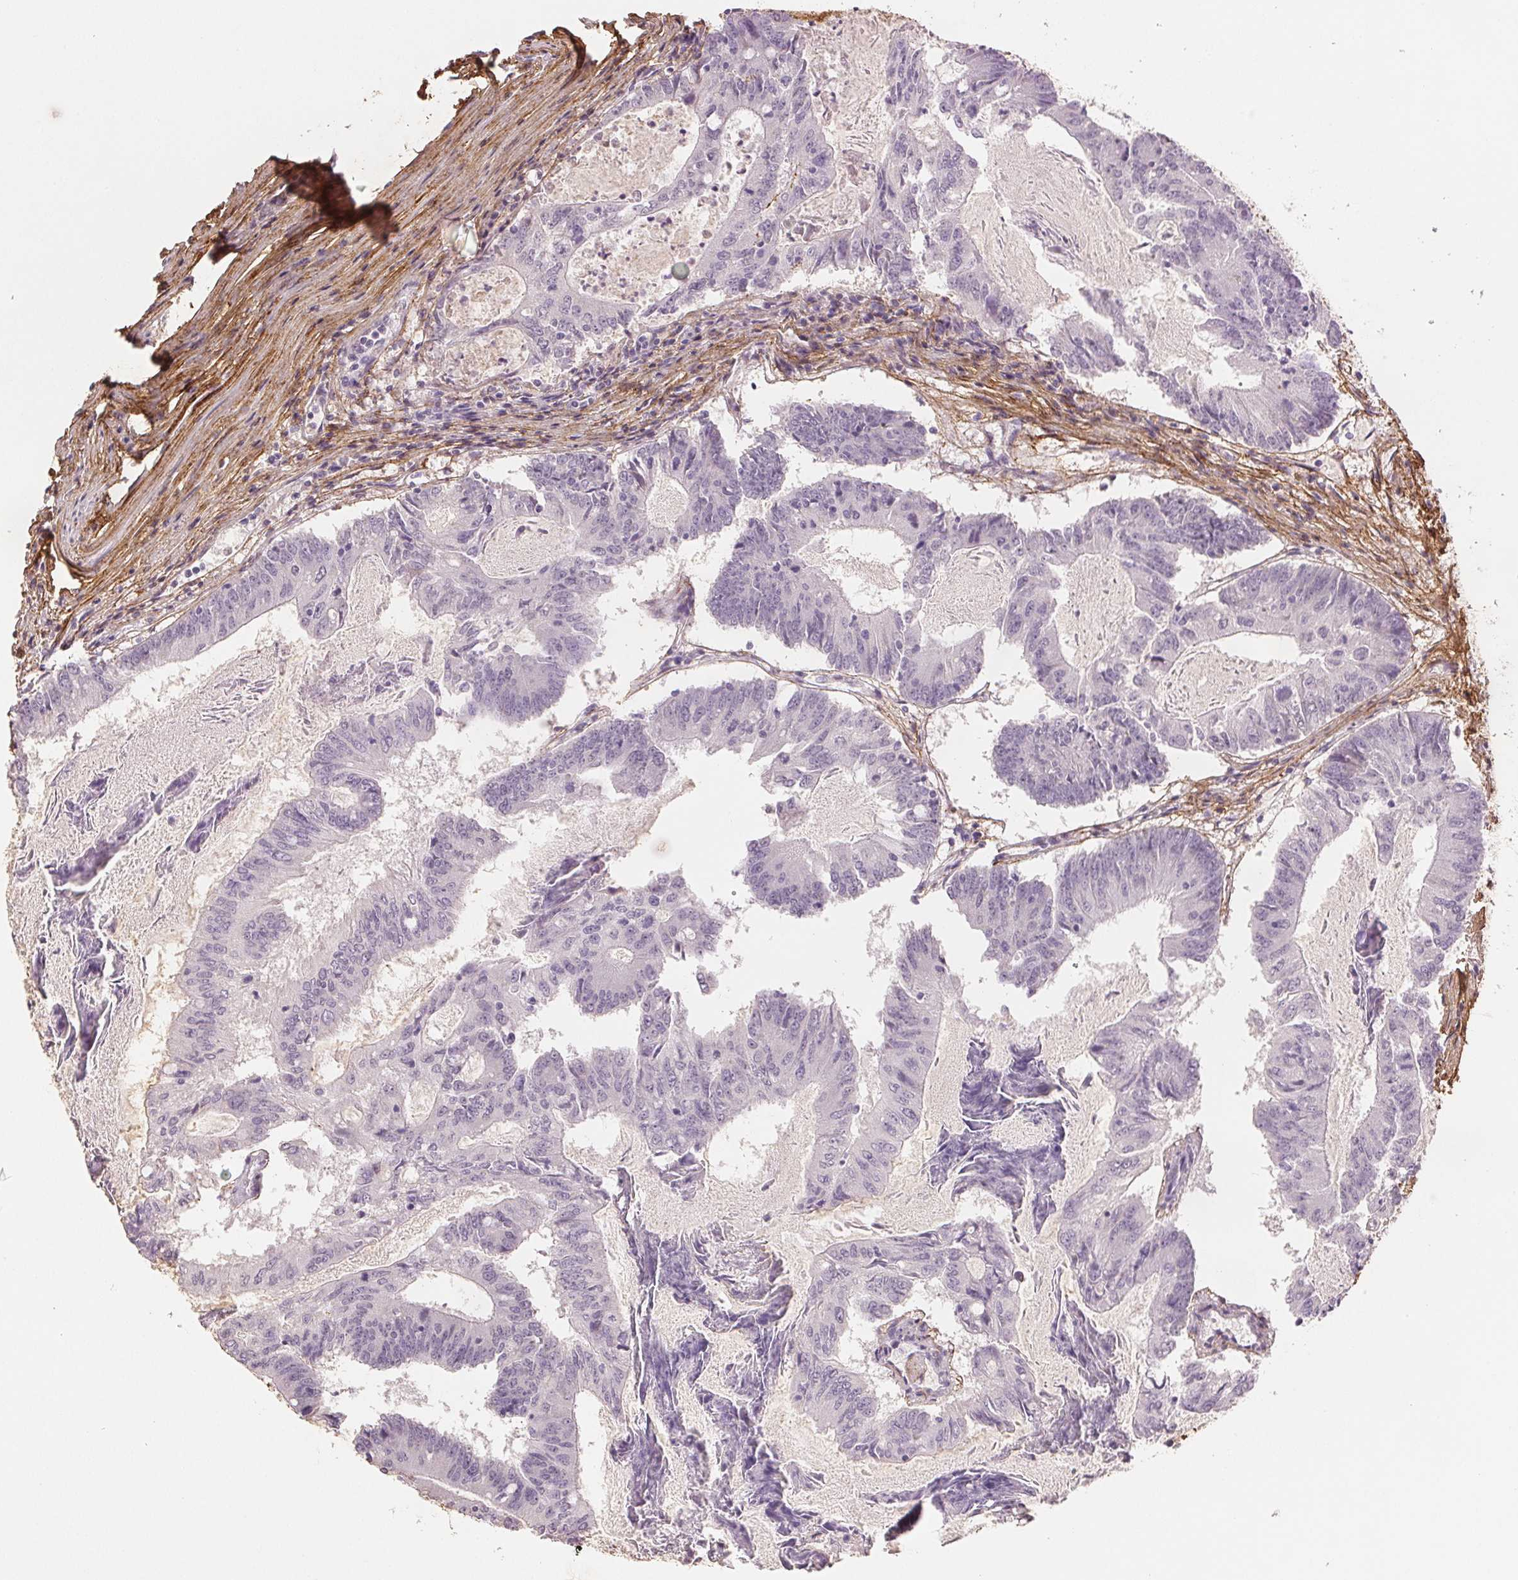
{"staining": {"intensity": "negative", "quantity": "none", "location": "none"}, "tissue": "colorectal cancer", "cell_type": "Tumor cells", "image_type": "cancer", "snomed": [{"axis": "morphology", "description": "Adenocarcinoma, NOS"}, {"axis": "topography", "description": "Colon"}], "caption": "Tumor cells show no significant staining in colorectal cancer (adenocarcinoma).", "gene": "FBN1", "patient": {"sex": "female", "age": 70}}